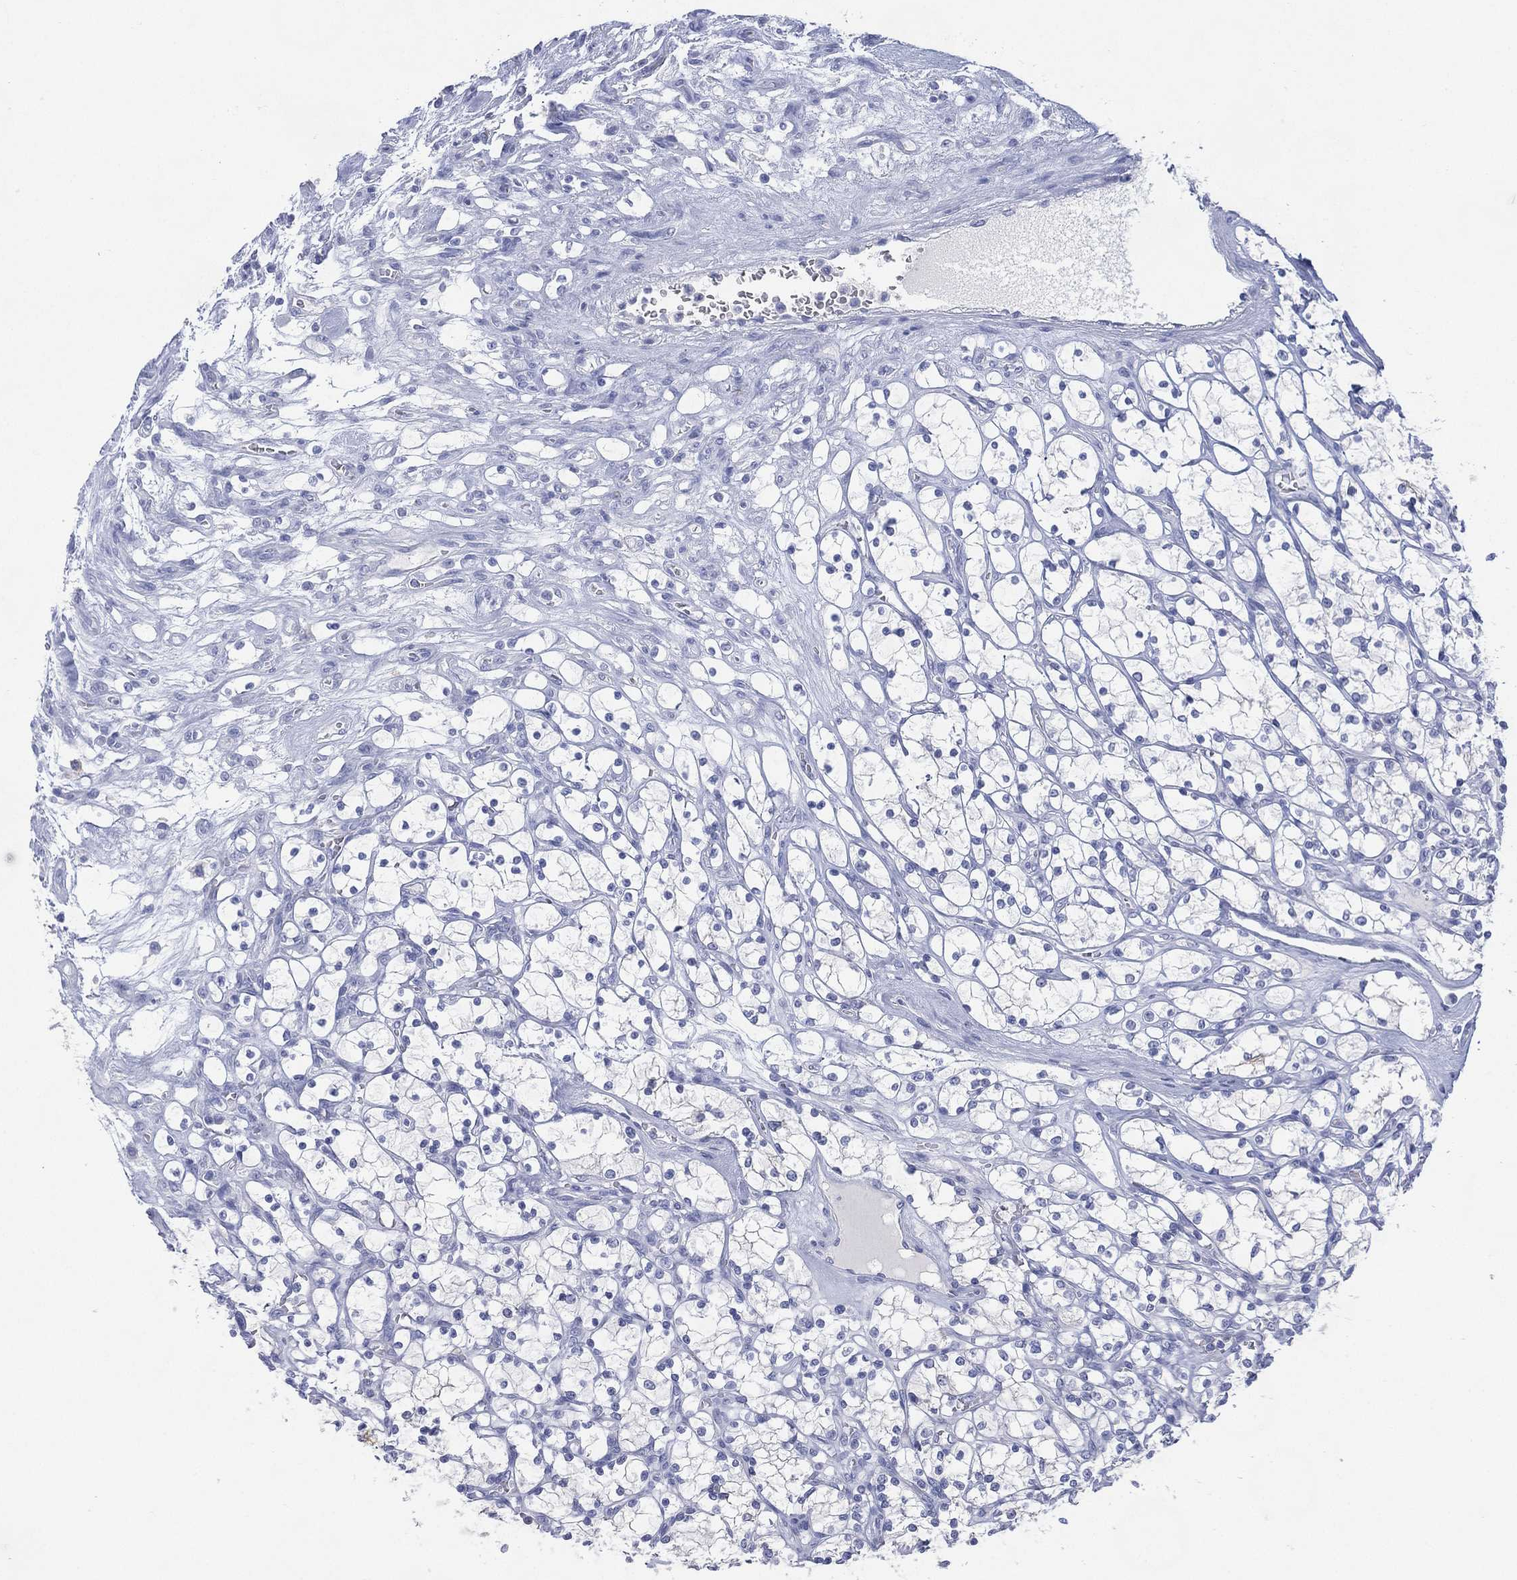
{"staining": {"intensity": "negative", "quantity": "none", "location": "none"}, "tissue": "renal cancer", "cell_type": "Tumor cells", "image_type": "cancer", "snomed": [{"axis": "morphology", "description": "Adenocarcinoma, NOS"}, {"axis": "topography", "description": "Kidney"}], "caption": "IHC image of human renal cancer stained for a protein (brown), which demonstrates no staining in tumor cells.", "gene": "FMO1", "patient": {"sex": "female", "age": 69}}